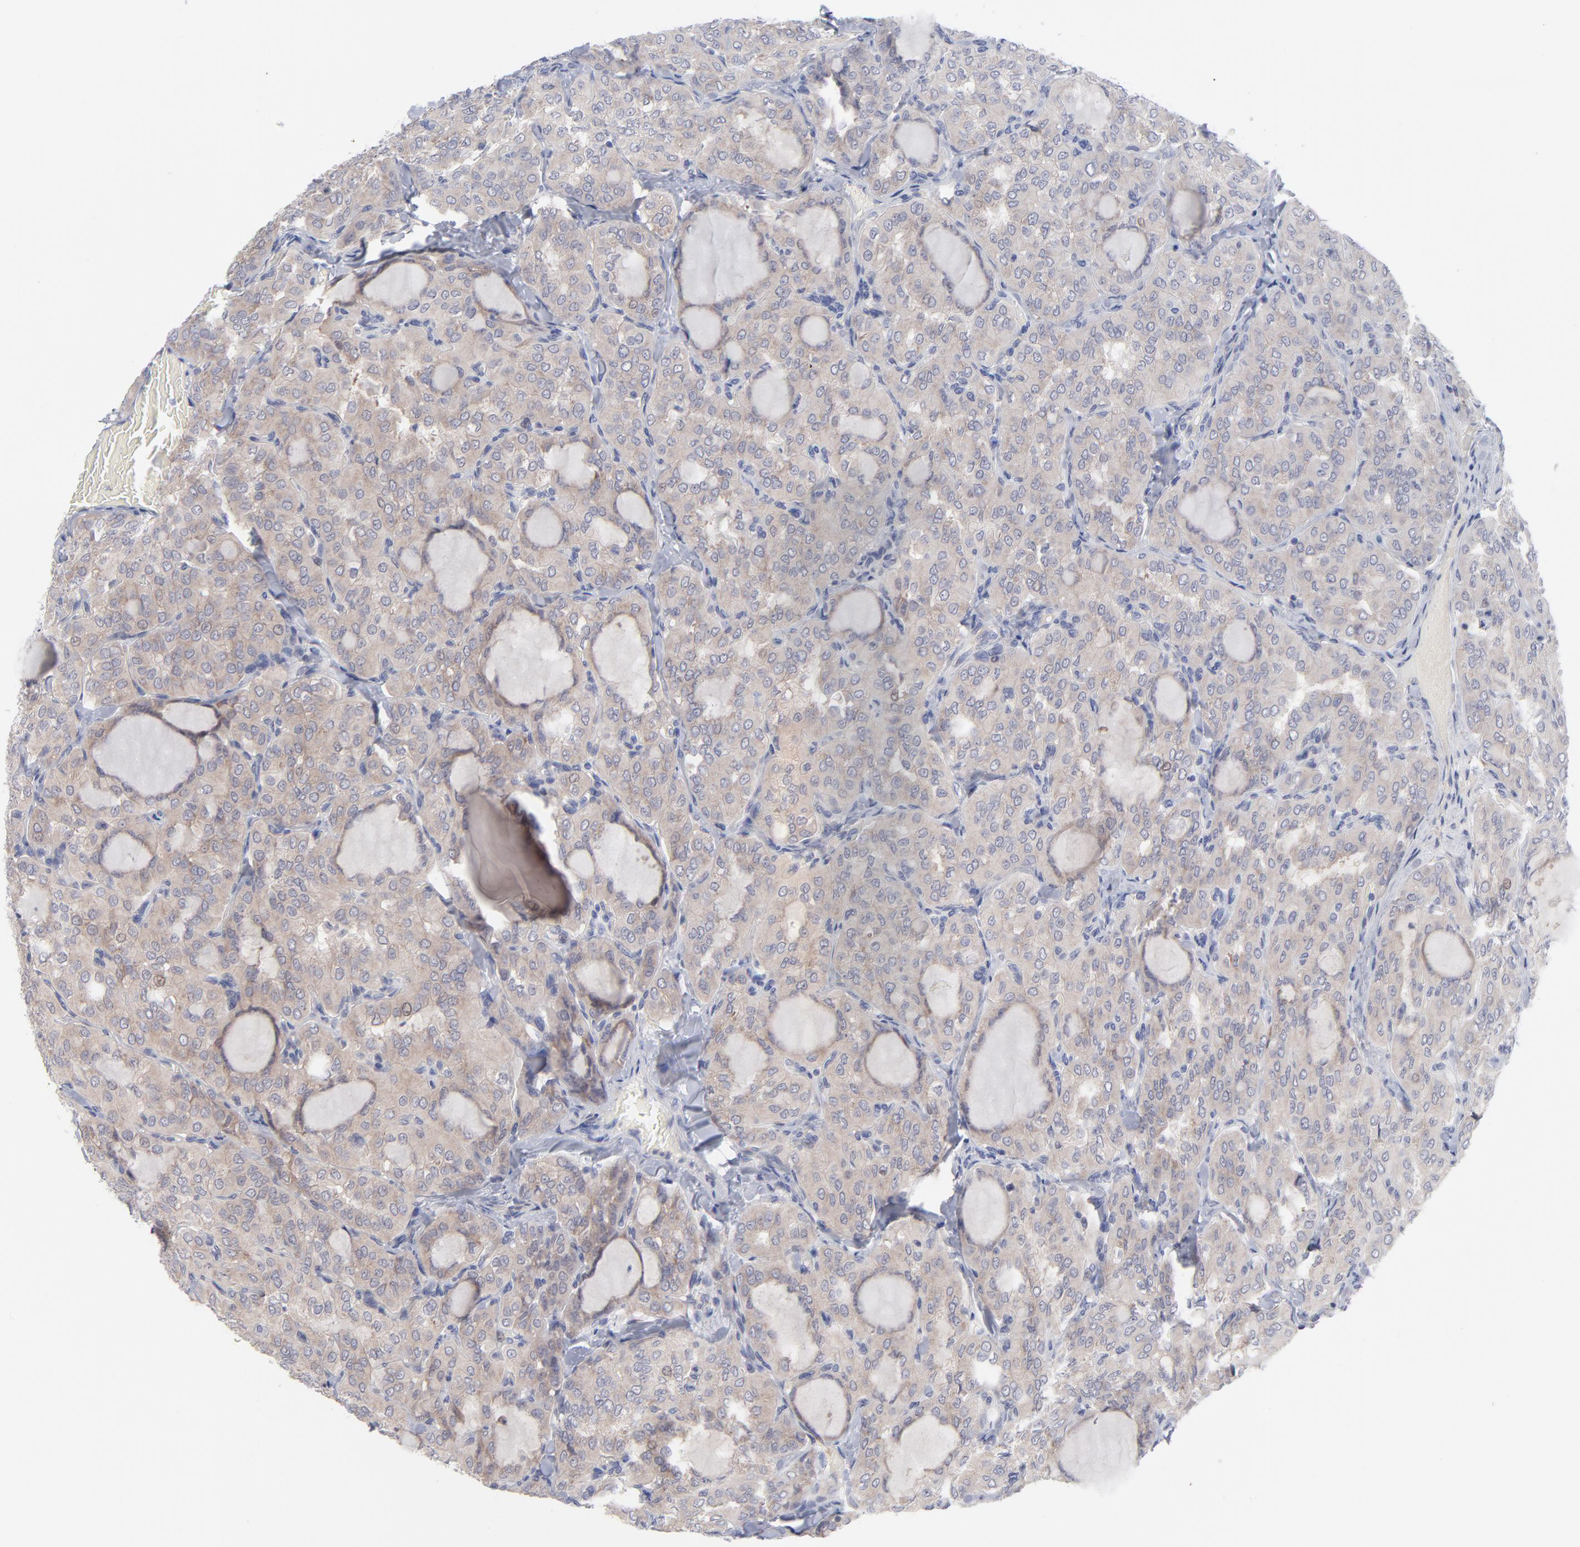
{"staining": {"intensity": "negative", "quantity": "none", "location": "none"}, "tissue": "thyroid cancer", "cell_type": "Tumor cells", "image_type": "cancer", "snomed": [{"axis": "morphology", "description": "Papillary adenocarcinoma, NOS"}, {"axis": "topography", "description": "Thyroid gland"}], "caption": "This is an immunohistochemistry histopathology image of human thyroid cancer. There is no staining in tumor cells.", "gene": "RPS24", "patient": {"sex": "male", "age": 20}}